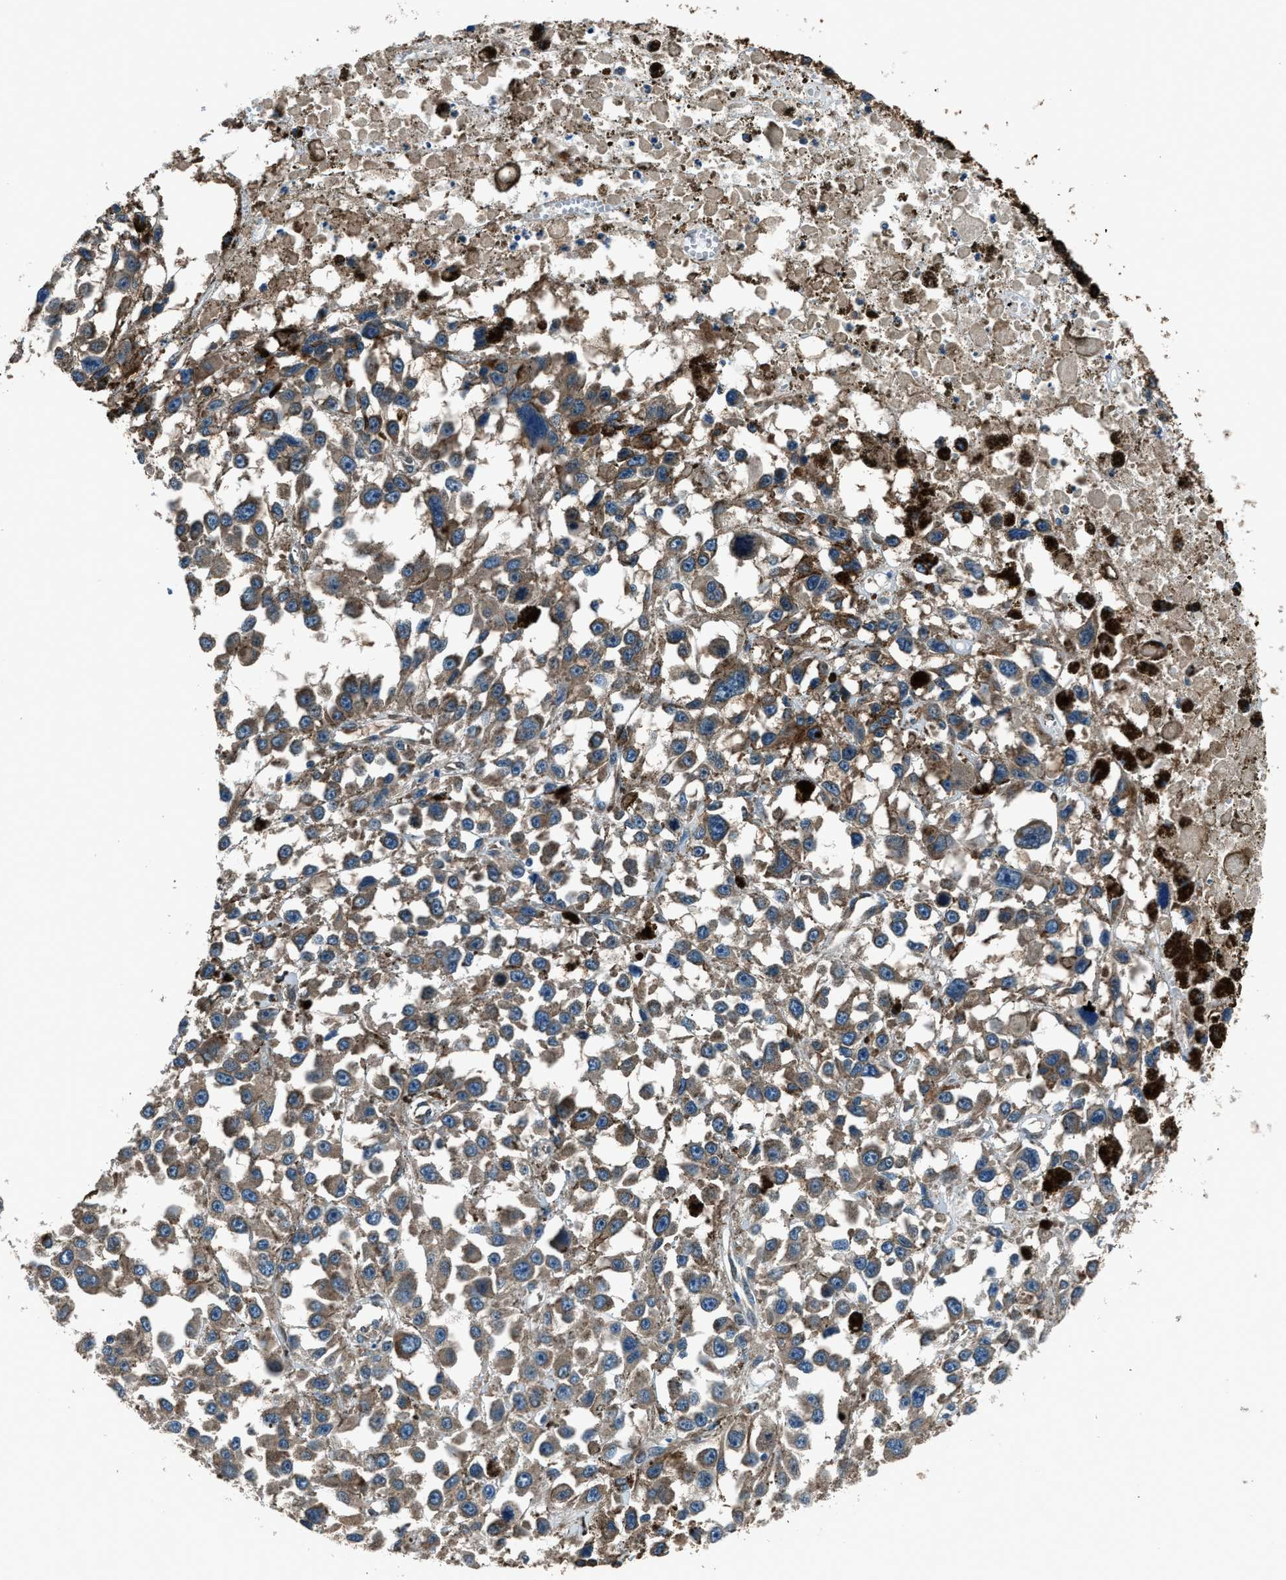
{"staining": {"intensity": "moderate", "quantity": ">75%", "location": "cytoplasmic/membranous"}, "tissue": "melanoma", "cell_type": "Tumor cells", "image_type": "cancer", "snomed": [{"axis": "morphology", "description": "Malignant melanoma, Metastatic site"}, {"axis": "topography", "description": "Lymph node"}], "caption": "There is medium levels of moderate cytoplasmic/membranous positivity in tumor cells of malignant melanoma (metastatic site), as demonstrated by immunohistochemical staining (brown color).", "gene": "ARFGAP2", "patient": {"sex": "male", "age": 59}}